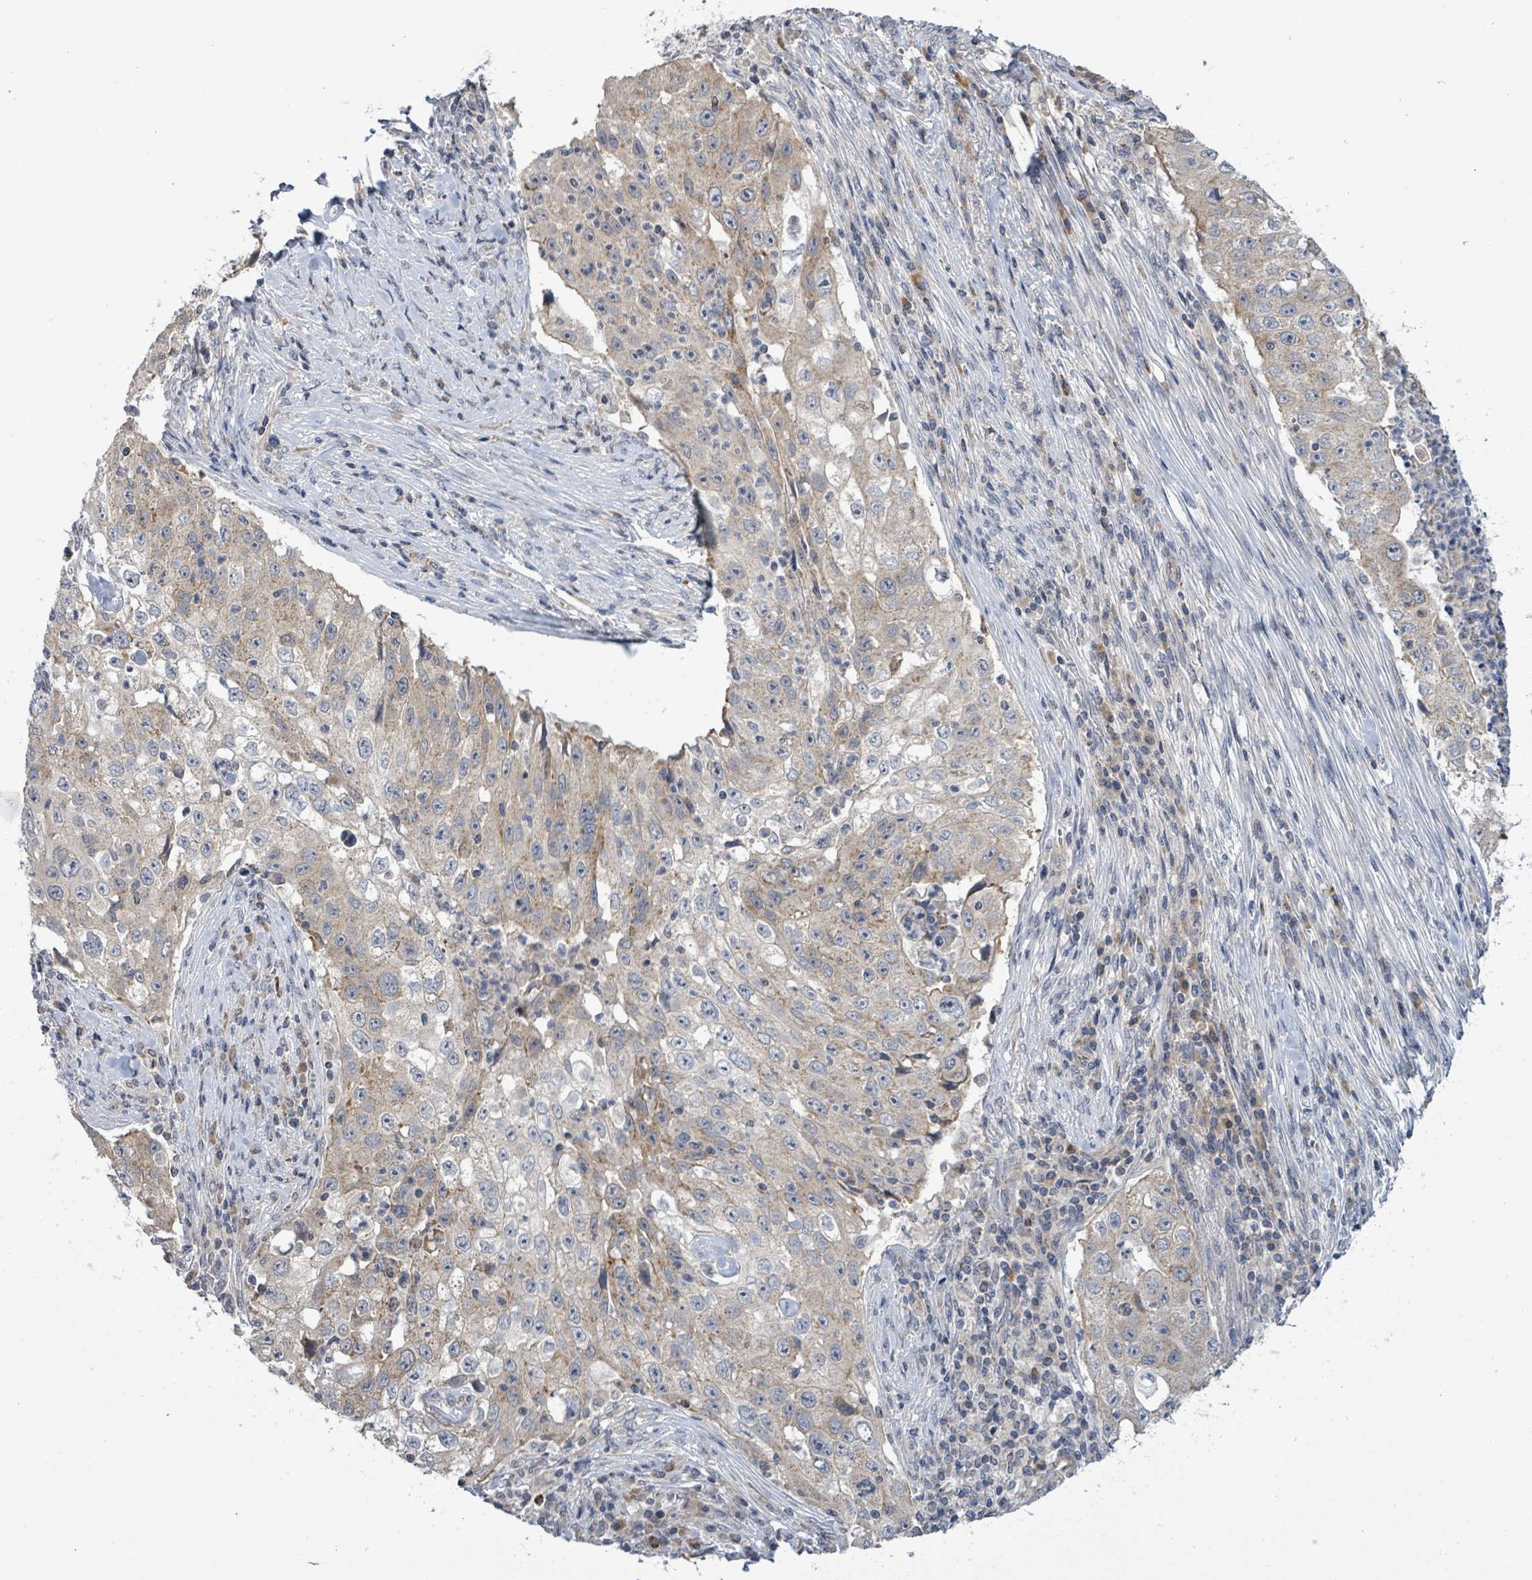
{"staining": {"intensity": "weak", "quantity": "25%-75%", "location": "cytoplasmic/membranous"}, "tissue": "lung cancer", "cell_type": "Tumor cells", "image_type": "cancer", "snomed": [{"axis": "morphology", "description": "Squamous cell carcinoma, NOS"}, {"axis": "topography", "description": "Lung"}], "caption": "IHC of human lung squamous cell carcinoma exhibits low levels of weak cytoplasmic/membranous staining in about 25%-75% of tumor cells.", "gene": "COQ10B", "patient": {"sex": "male", "age": 64}}